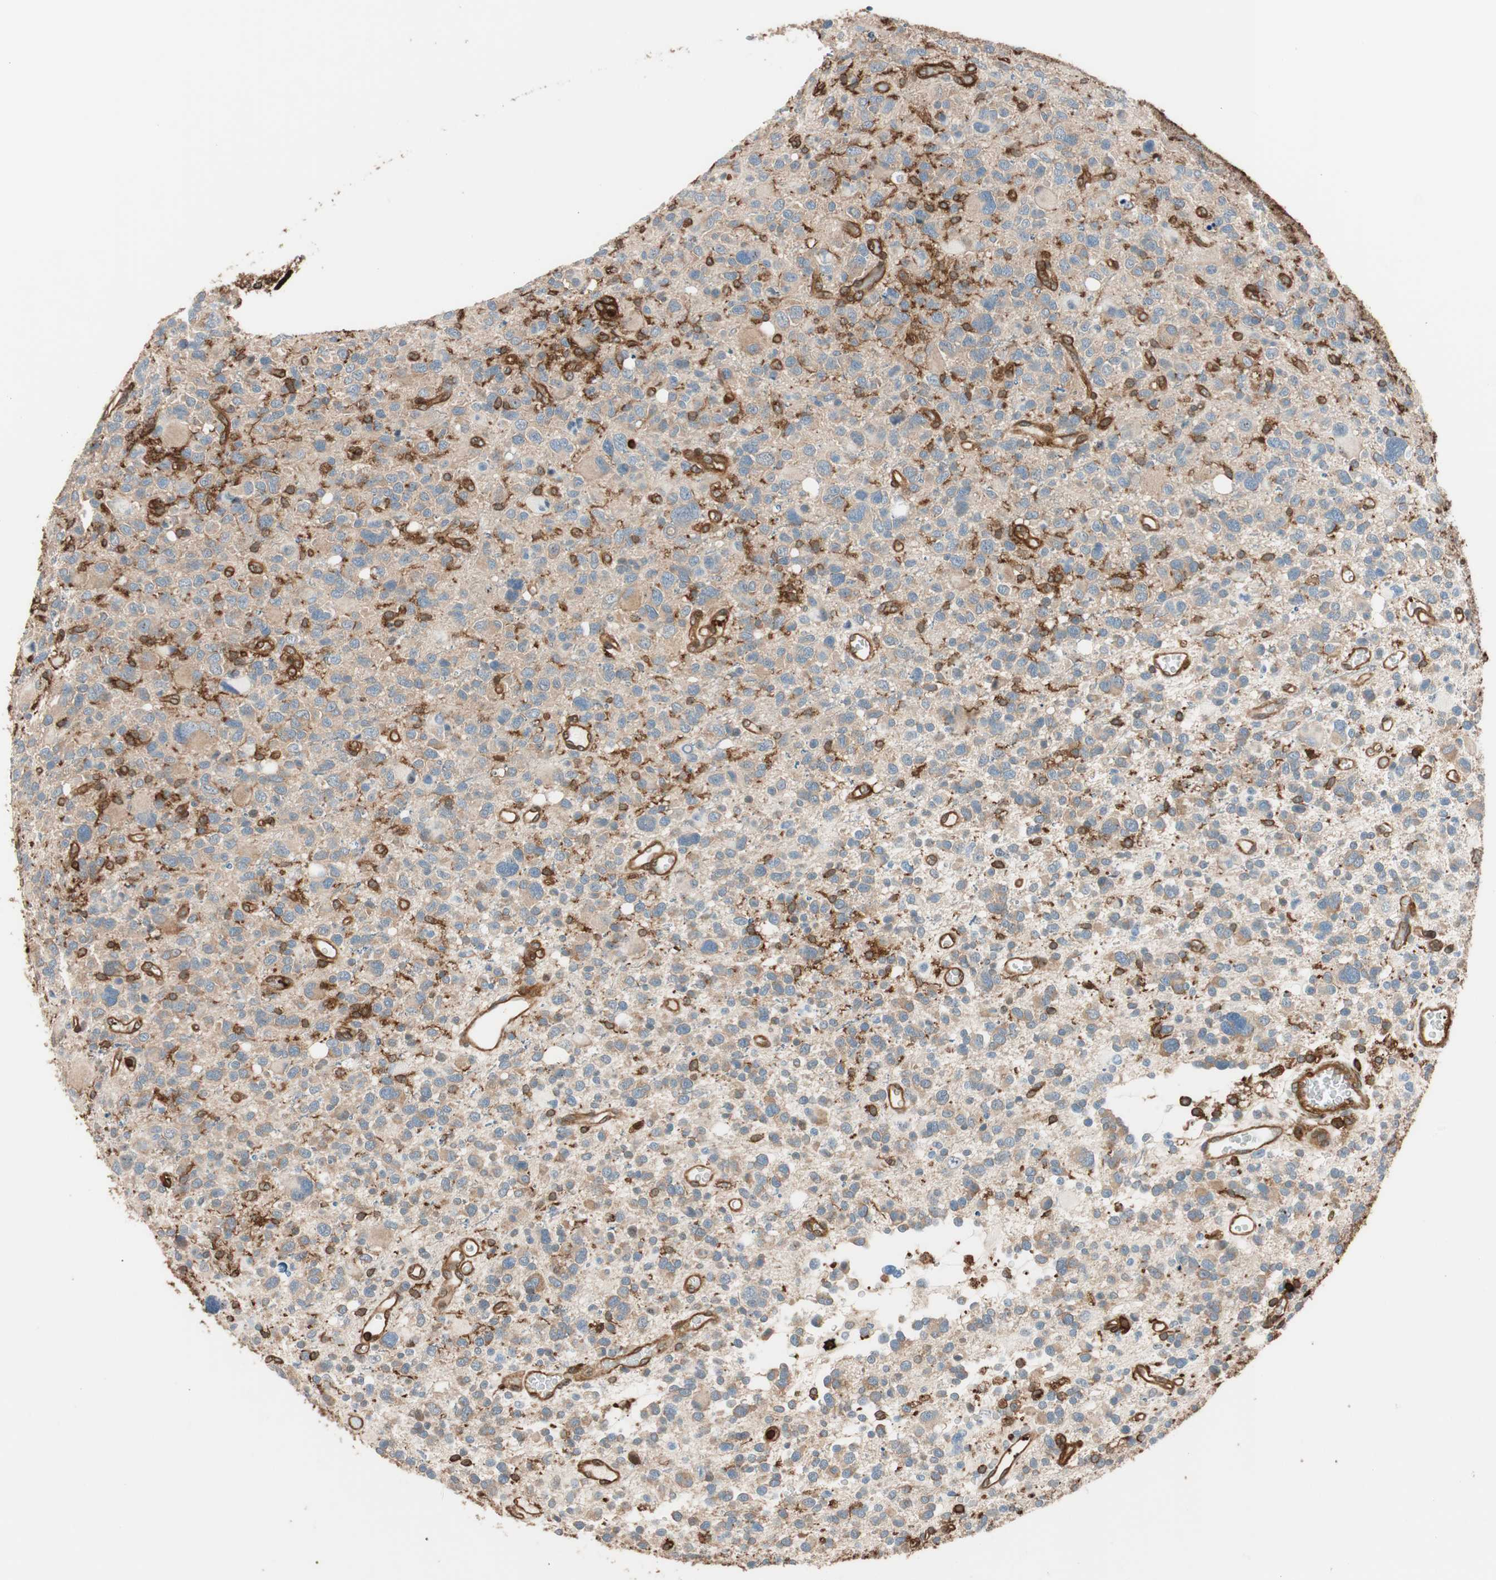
{"staining": {"intensity": "weak", "quantity": ">75%", "location": "cytoplasmic/membranous"}, "tissue": "glioma", "cell_type": "Tumor cells", "image_type": "cancer", "snomed": [{"axis": "morphology", "description": "Glioma, malignant, High grade"}, {"axis": "topography", "description": "Brain"}], "caption": "Weak cytoplasmic/membranous expression is identified in approximately >75% of tumor cells in glioma.", "gene": "VASP", "patient": {"sex": "male", "age": 48}}